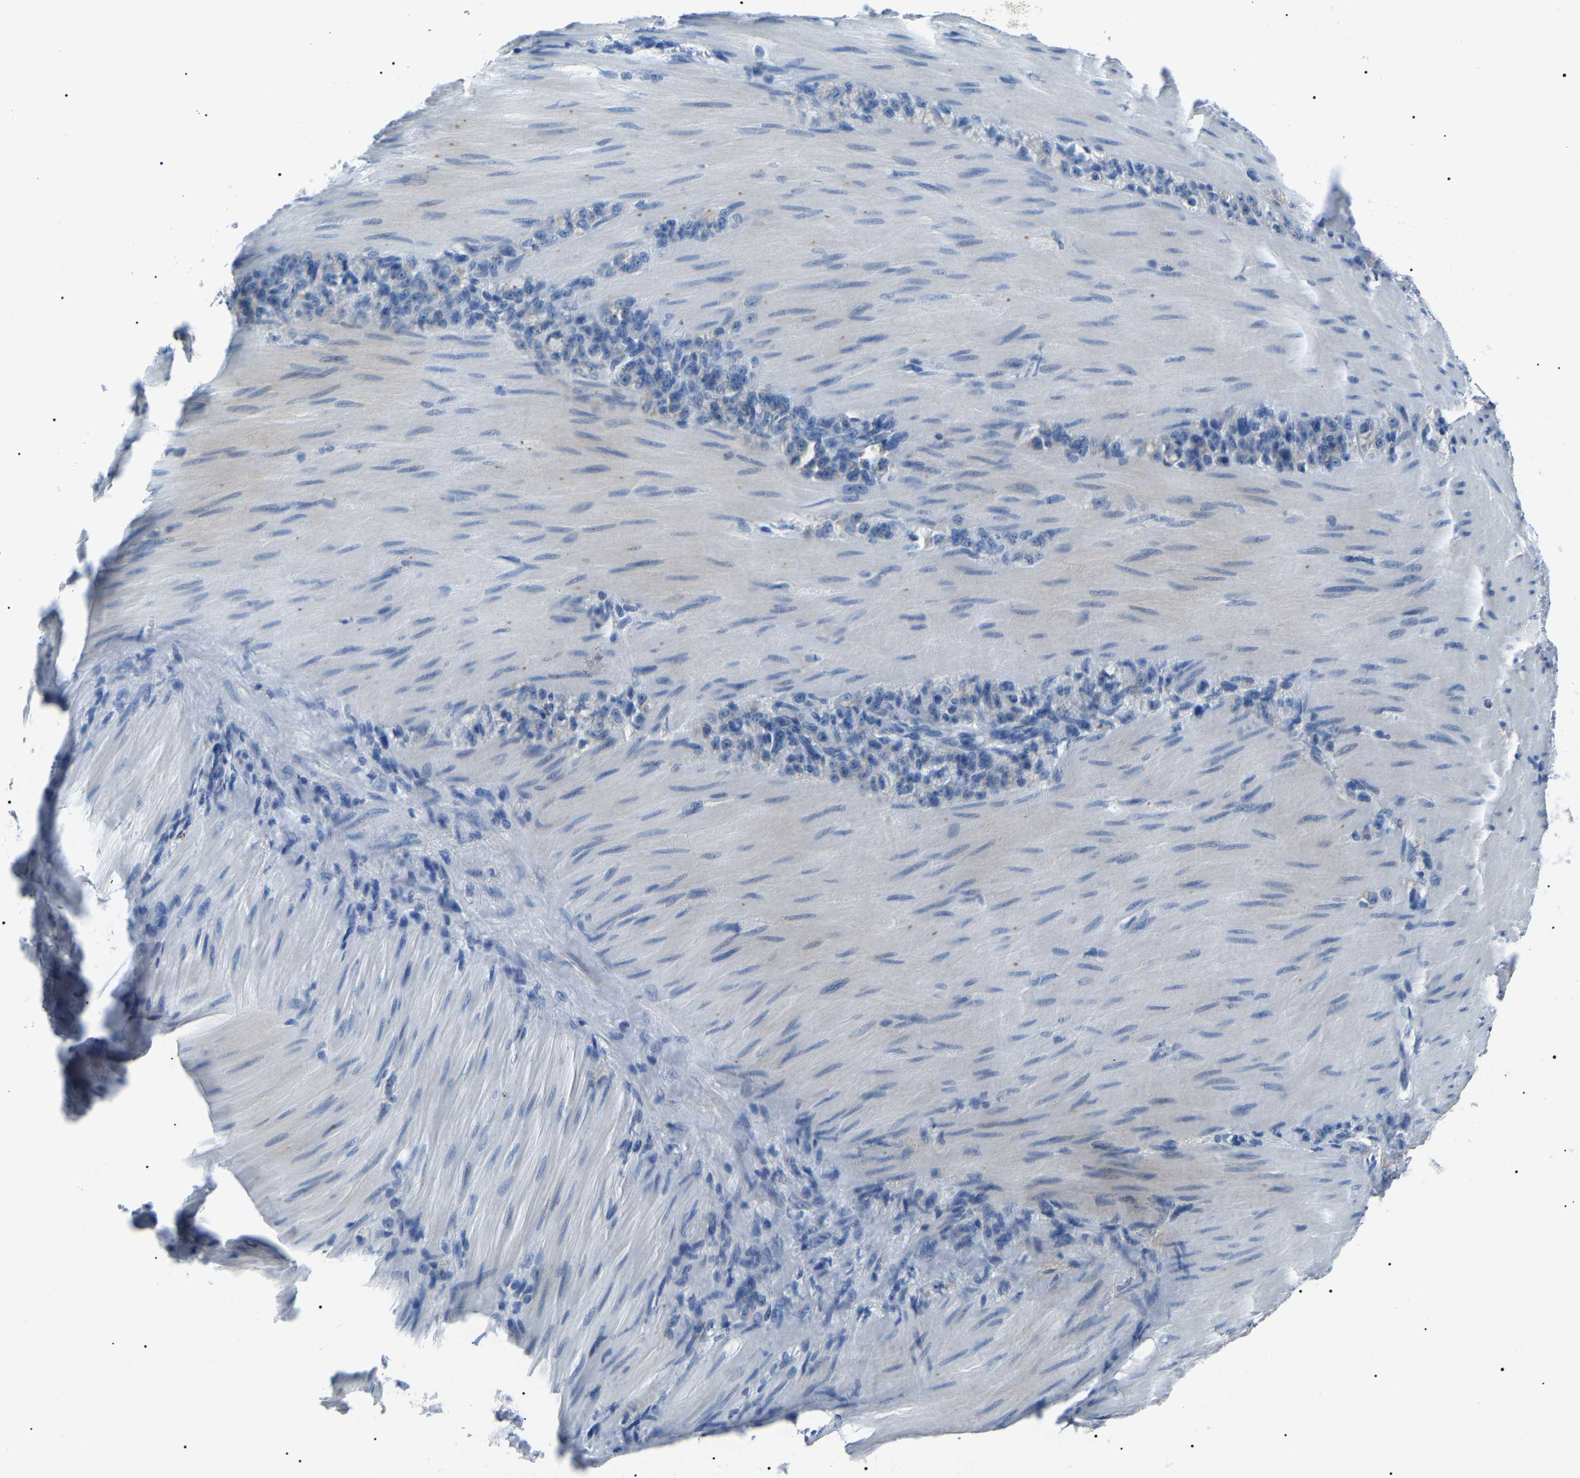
{"staining": {"intensity": "negative", "quantity": "none", "location": "none"}, "tissue": "stomach cancer", "cell_type": "Tumor cells", "image_type": "cancer", "snomed": [{"axis": "morphology", "description": "Normal tissue, NOS"}, {"axis": "morphology", "description": "Adenocarcinoma, NOS"}, {"axis": "topography", "description": "Stomach"}], "caption": "Stomach cancer (adenocarcinoma) was stained to show a protein in brown. There is no significant expression in tumor cells. Nuclei are stained in blue.", "gene": "KLK15", "patient": {"sex": "male", "age": 82}}